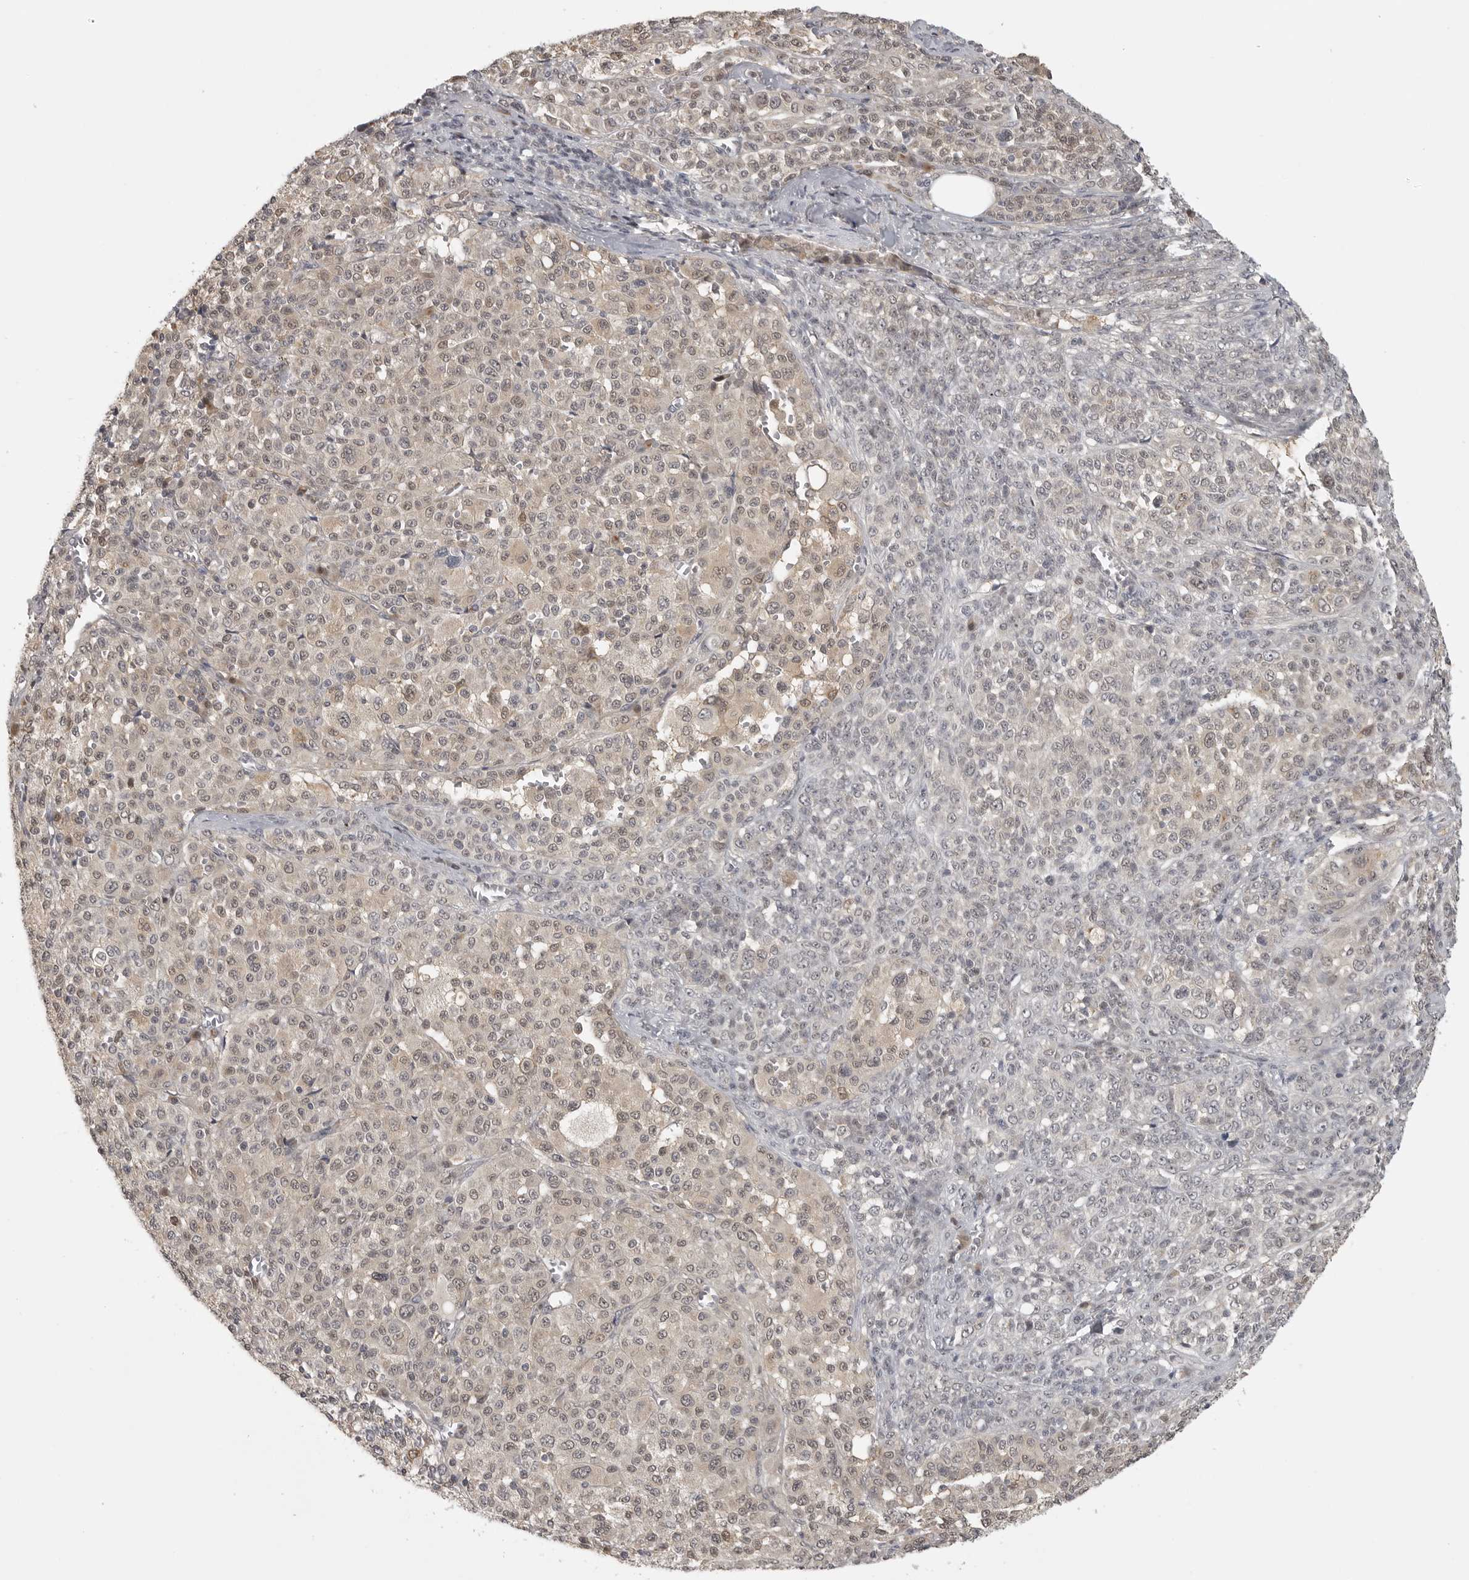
{"staining": {"intensity": "weak", "quantity": ">75%", "location": "cytoplasmic/membranous,nuclear"}, "tissue": "melanoma", "cell_type": "Tumor cells", "image_type": "cancer", "snomed": [{"axis": "morphology", "description": "Malignant melanoma, Metastatic site"}, {"axis": "topography", "description": "Skin"}], "caption": "Melanoma stained with a protein marker demonstrates weak staining in tumor cells.", "gene": "UROD", "patient": {"sex": "female", "age": 74}}